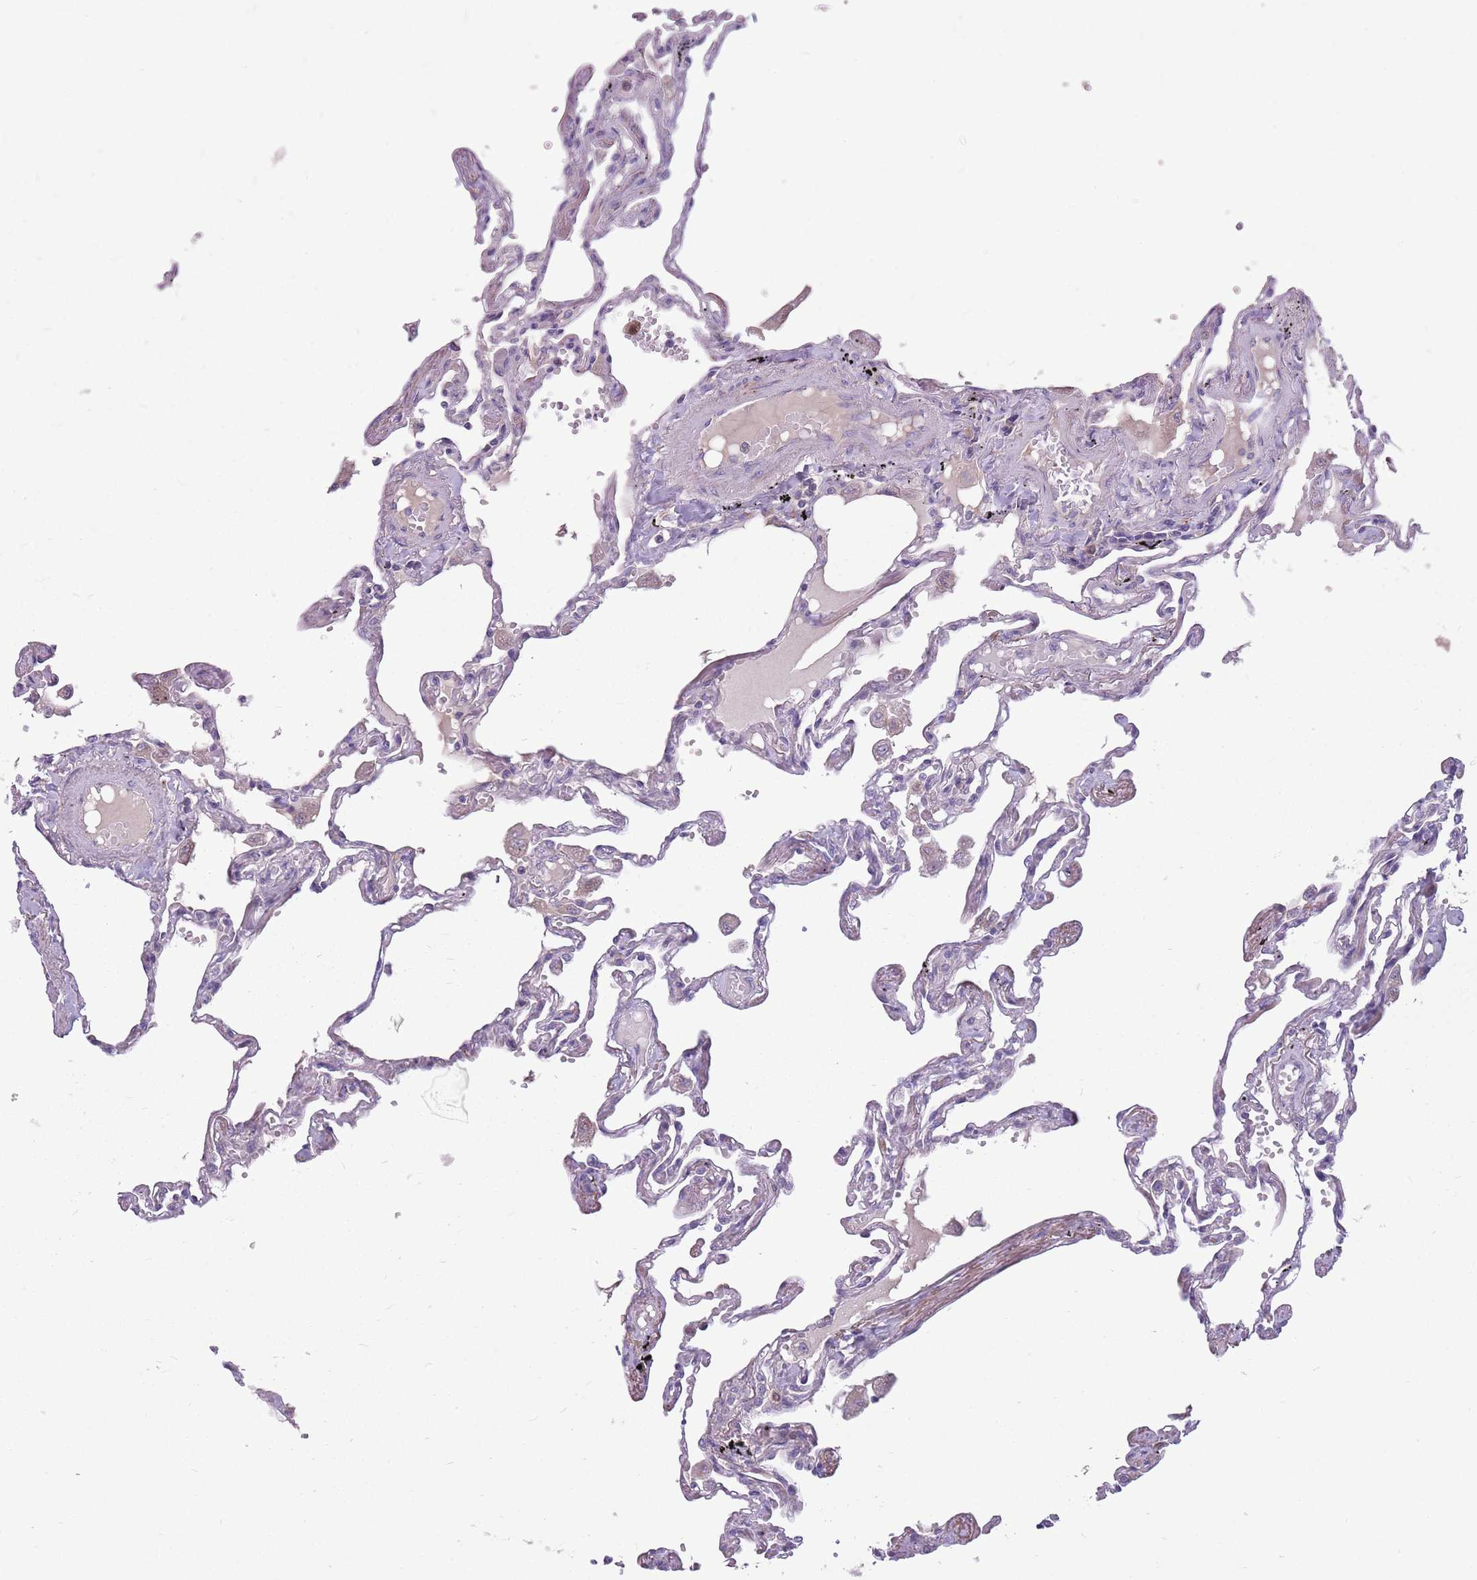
{"staining": {"intensity": "weak", "quantity": "<25%", "location": "cytoplasmic/membranous"}, "tissue": "lung", "cell_type": "Alveolar cells", "image_type": "normal", "snomed": [{"axis": "morphology", "description": "Normal tissue, NOS"}, {"axis": "topography", "description": "Lung"}], "caption": "Protein analysis of unremarkable lung demonstrates no significant positivity in alveolar cells.", "gene": "PPP1R27", "patient": {"sex": "female", "age": 67}}